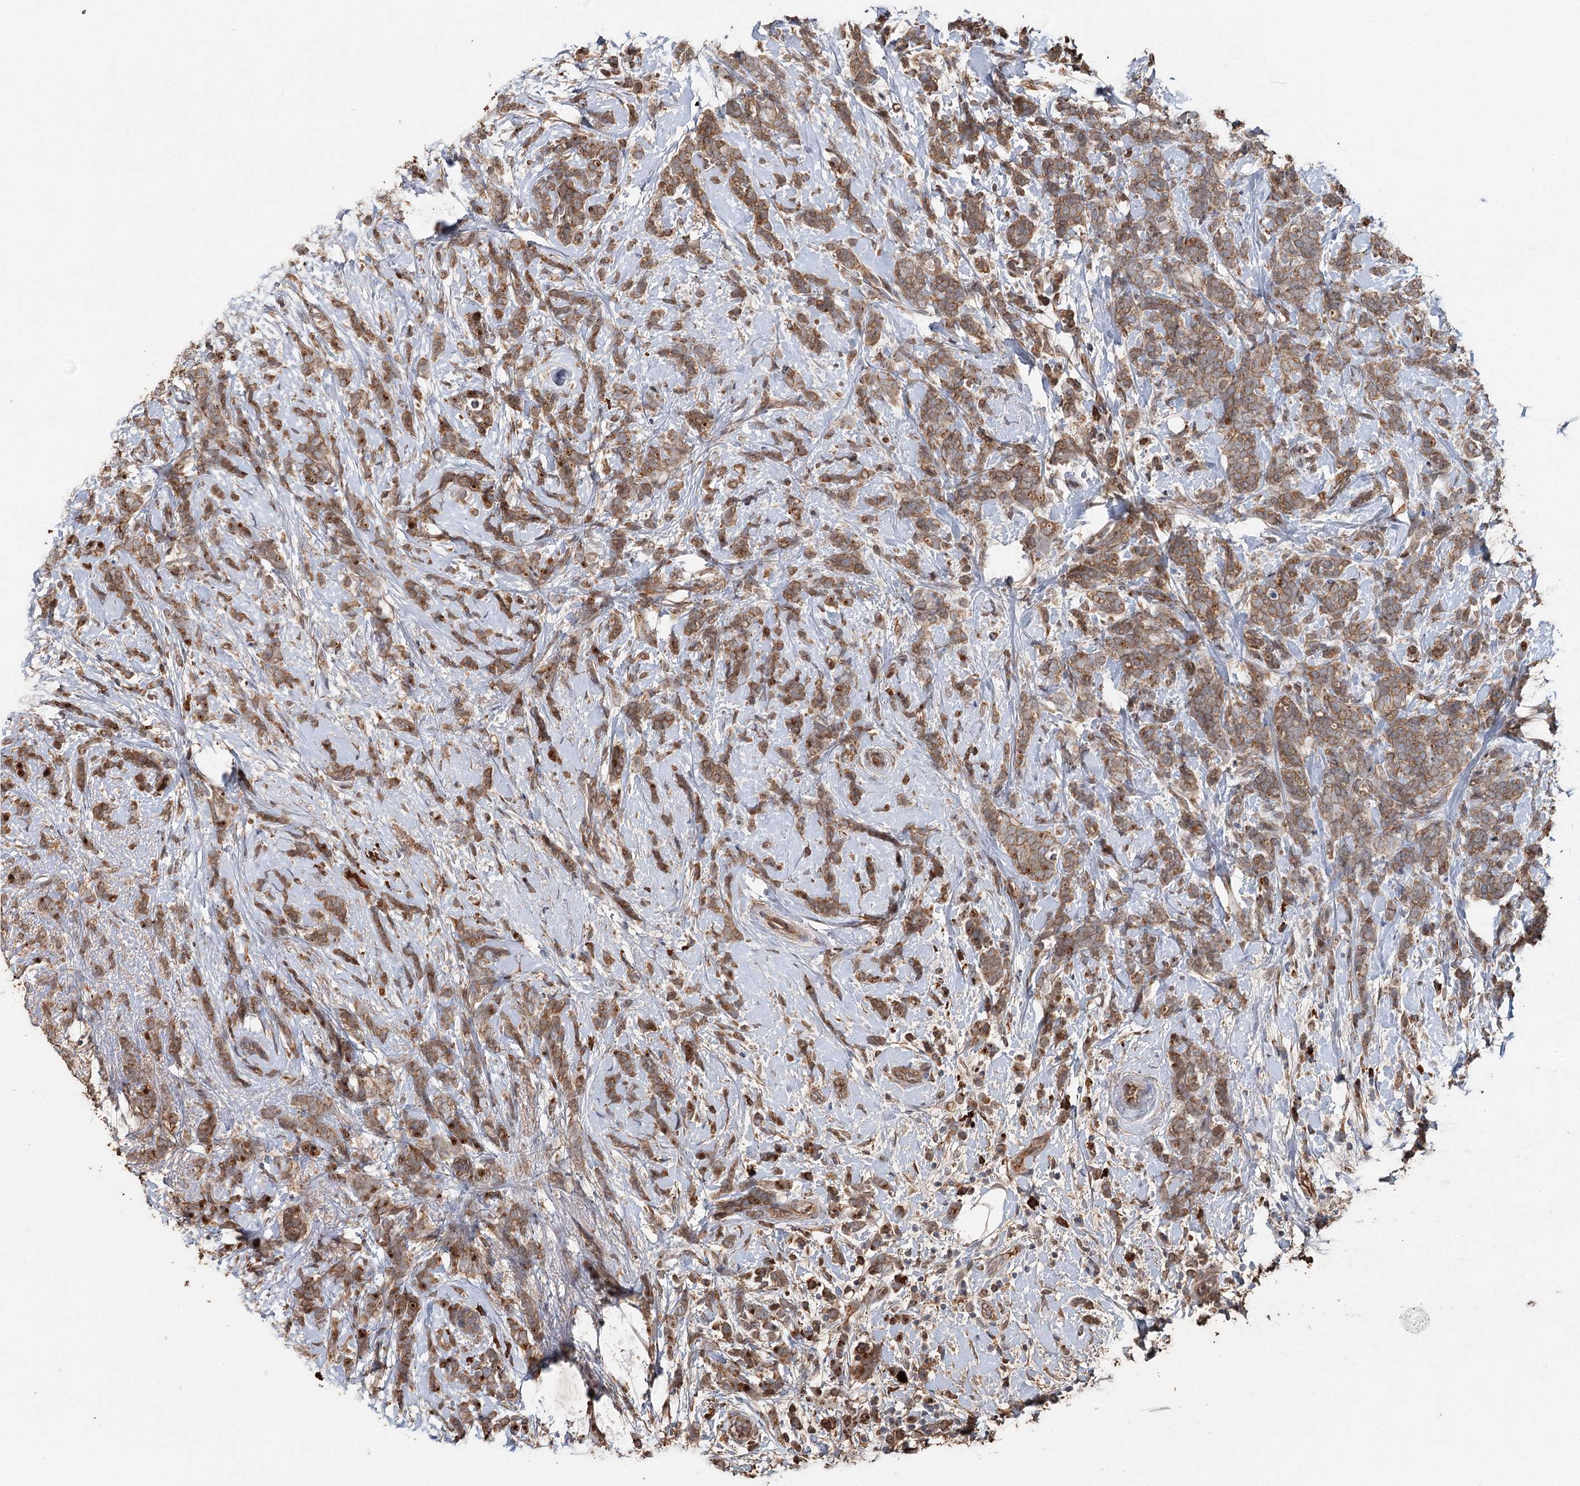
{"staining": {"intensity": "moderate", "quantity": ">75%", "location": "cytoplasmic/membranous"}, "tissue": "breast cancer", "cell_type": "Tumor cells", "image_type": "cancer", "snomed": [{"axis": "morphology", "description": "Lobular carcinoma"}, {"axis": "topography", "description": "Breast"}], "caption": "Moderate cytoplasmic/membranous positivity is seen in about >75% of tumor cells in breast cancer. (Stains: DAB in brown, nuclei in blue, Microscopy: brightfield microscopy at high magnification).", "gene": "SYVN1", "patient": {"sex": "female", "age": 58}}